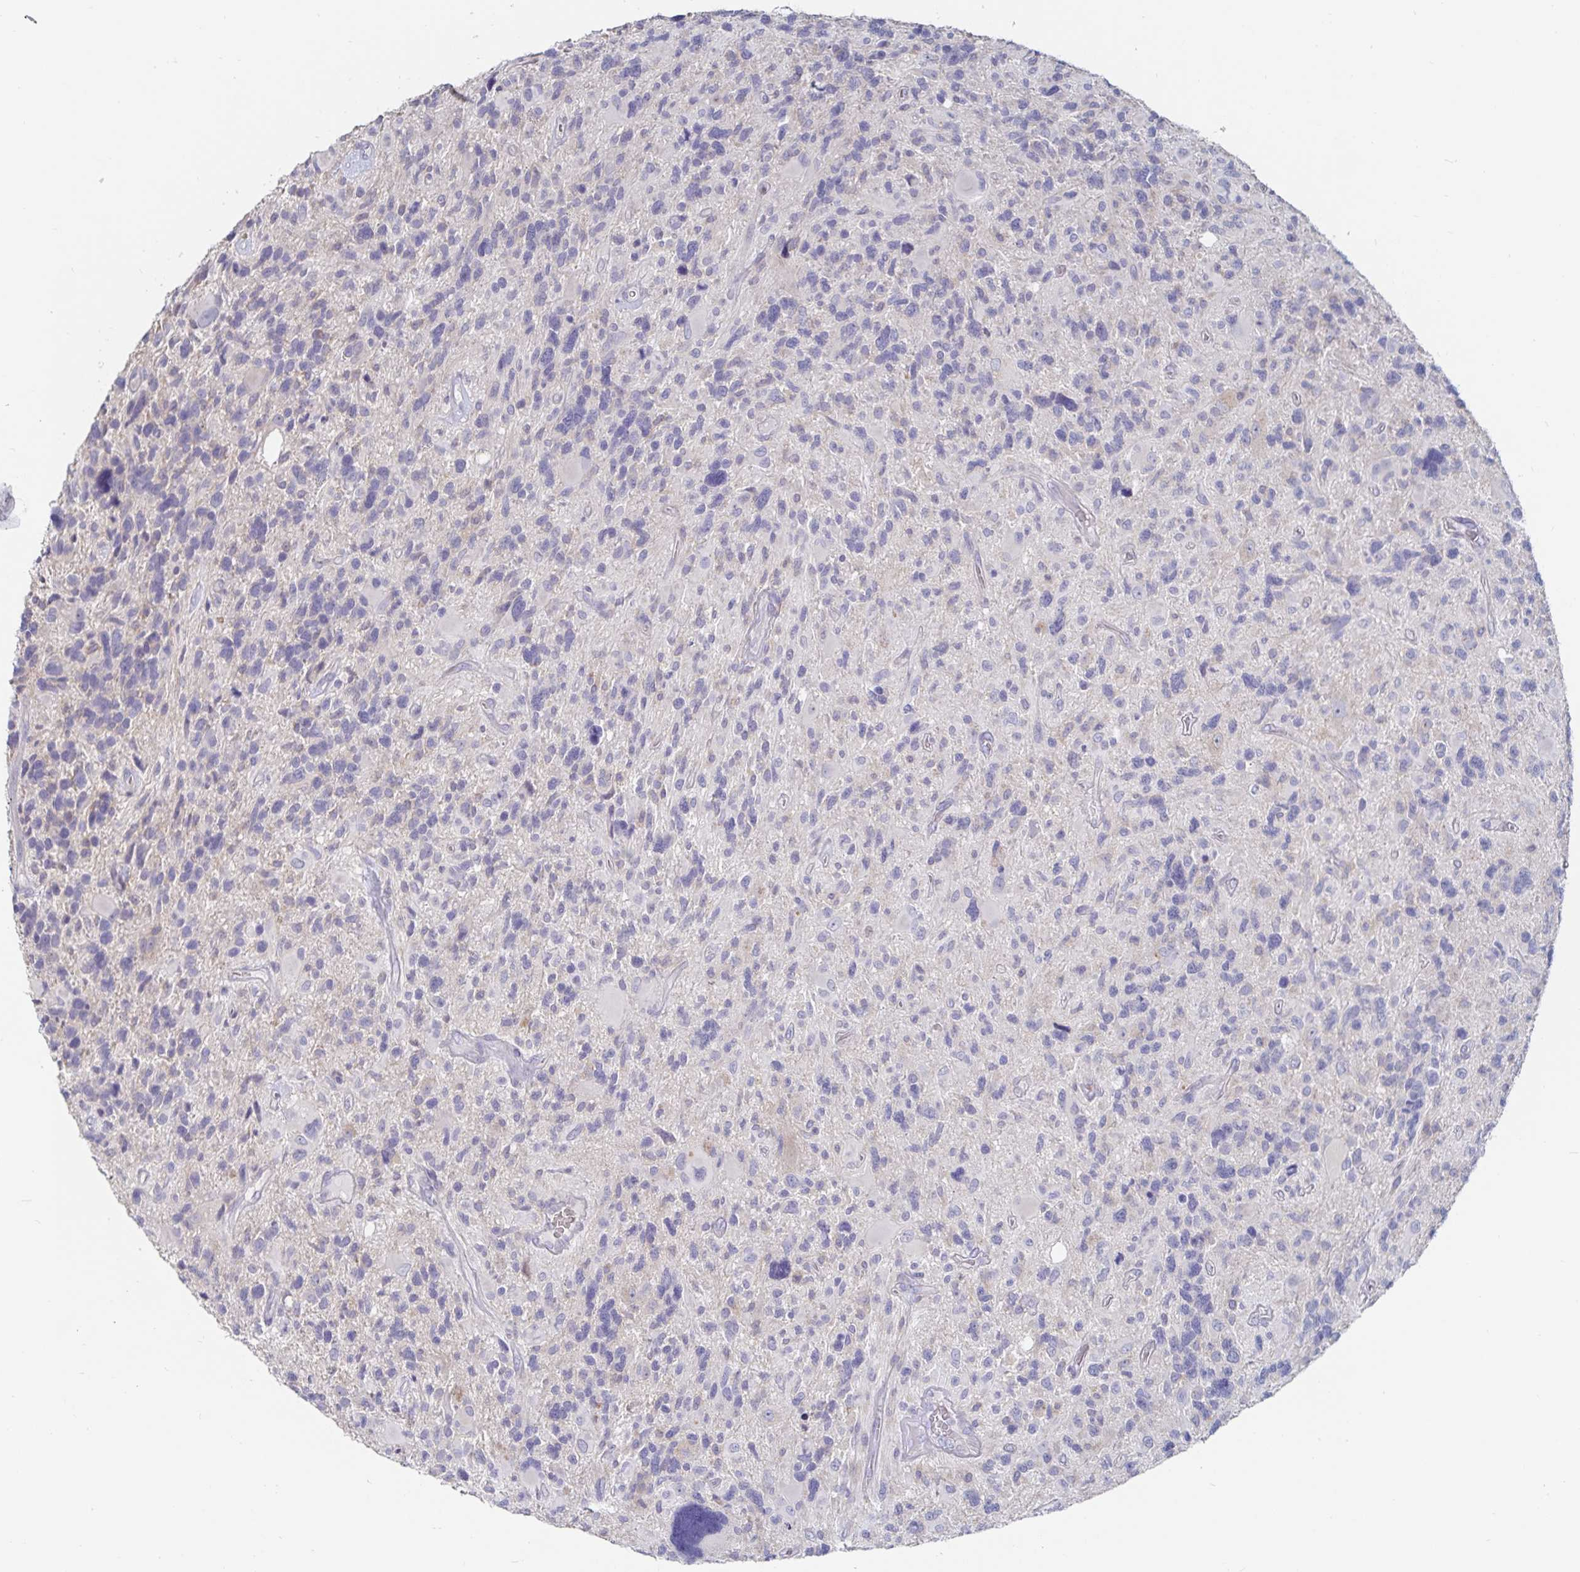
{"staining": {"intensity": "negative", "quantity": "none", "location": "none"}, "tissue": "glioma", "cell_type": "Tumor cells", "image_type": "cancer", "snomed": [{"axis": "morphology", "description": "Glioma, malignant, High grade"}, {"axis": "topography", "description": "Brain"}], "caption": "This is a histopathology image of immunohistochemistry (IHC) staining of glioma, which shows no staining in tumor cells.", "gene": "SPPL3", "patient": {"sex": "male", "age": 49}}